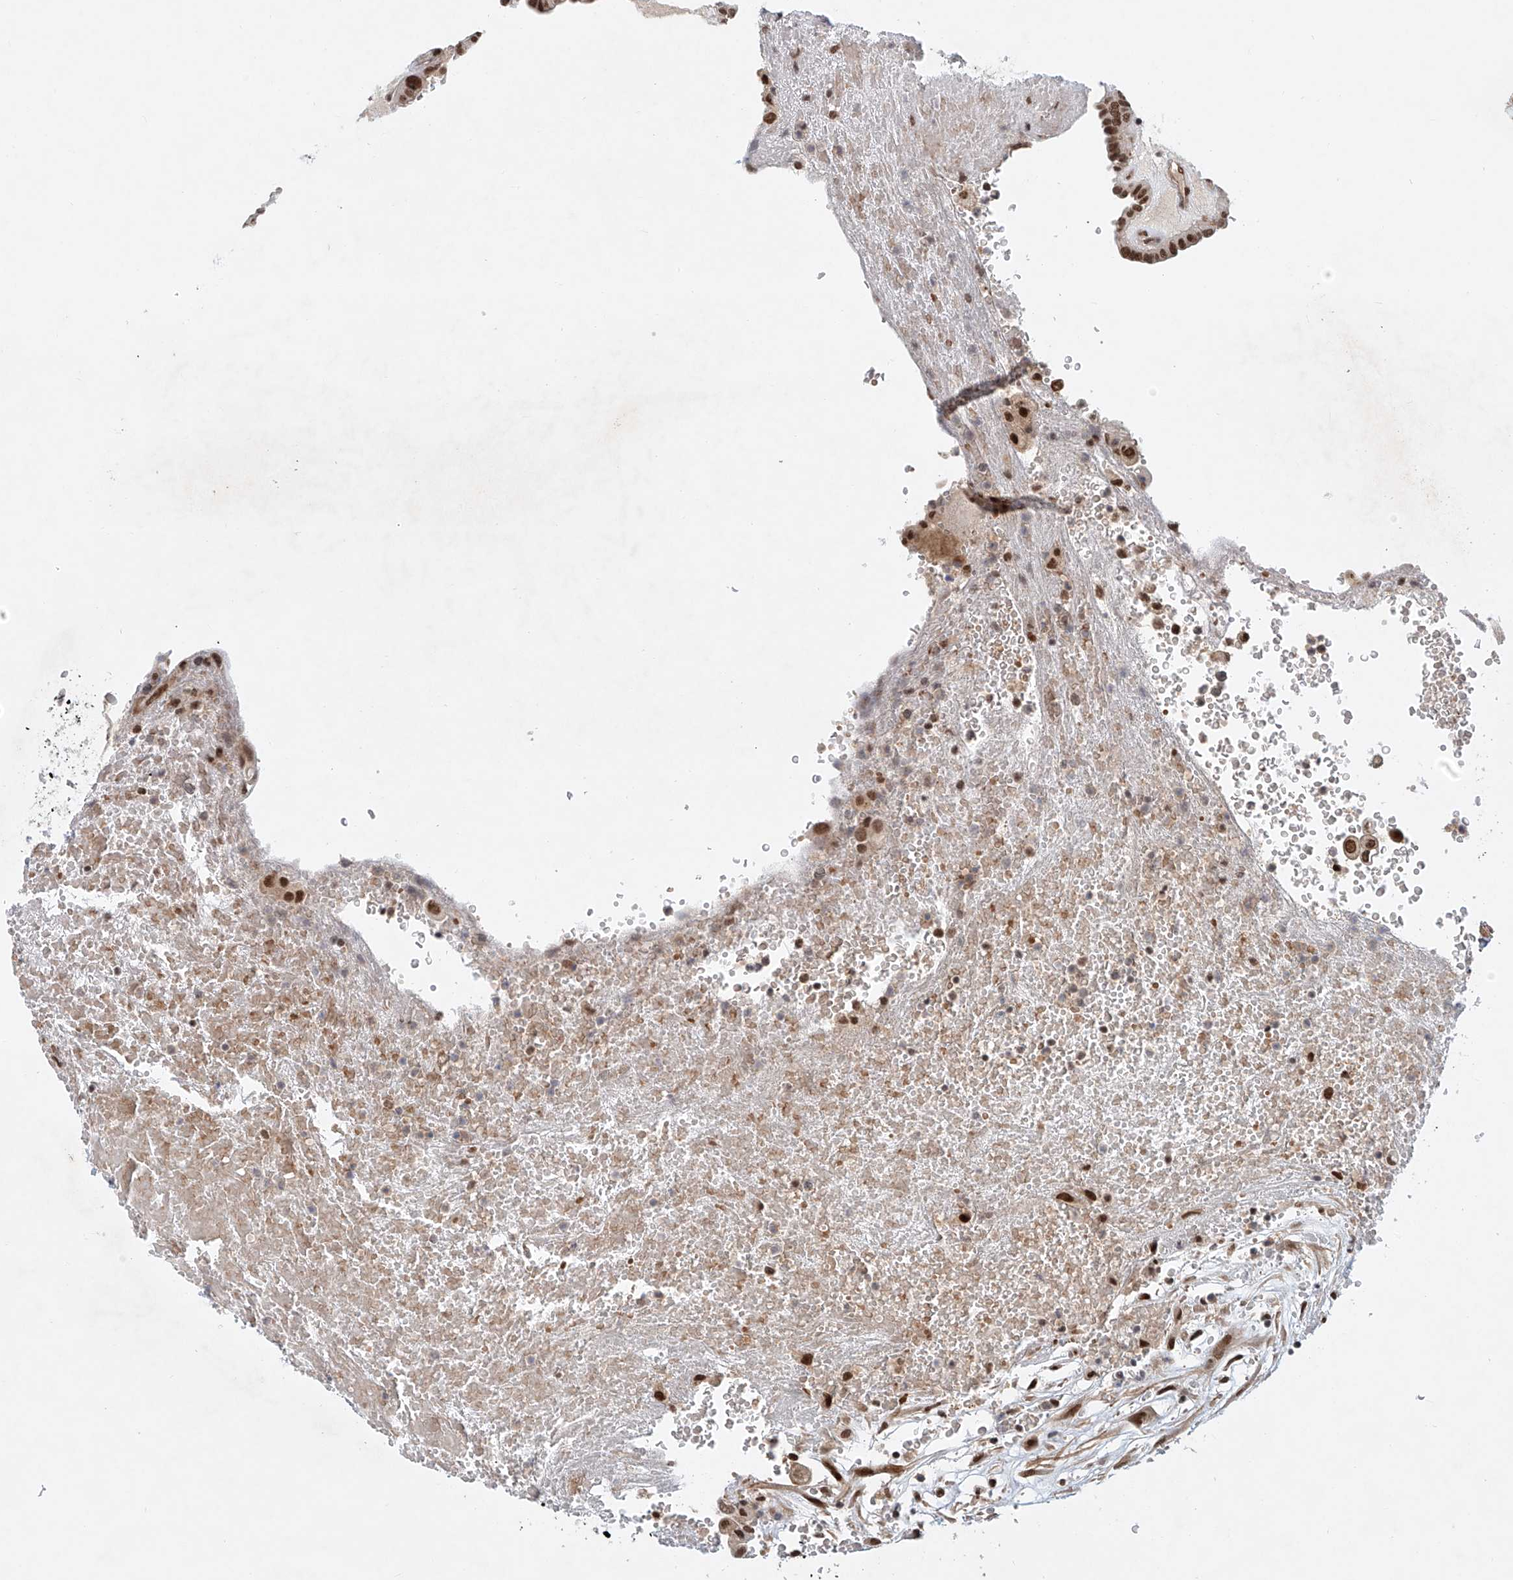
{"staining": {"intensity": "strong", "quantity": ">75%", "location": "nuclear"}, "tissue": "thyroid cancer", "cell_type": "Tumor cells", "image_type": "cancer", "snomed": [{"axis": "morphology", "description": "Papillary adenocarcinoma, NOS"}, {"axis": "topography", "description": "Thyroid gland"}], "caption": "Immunohistochemical staining of papillary adenocarcinoma (thyroid) demonstrates high levels of strong nuclear positivity in approximately >75% of tumor cells.", "gene": "ZNF470", "patient": {"sex": "male", "age": 77}}